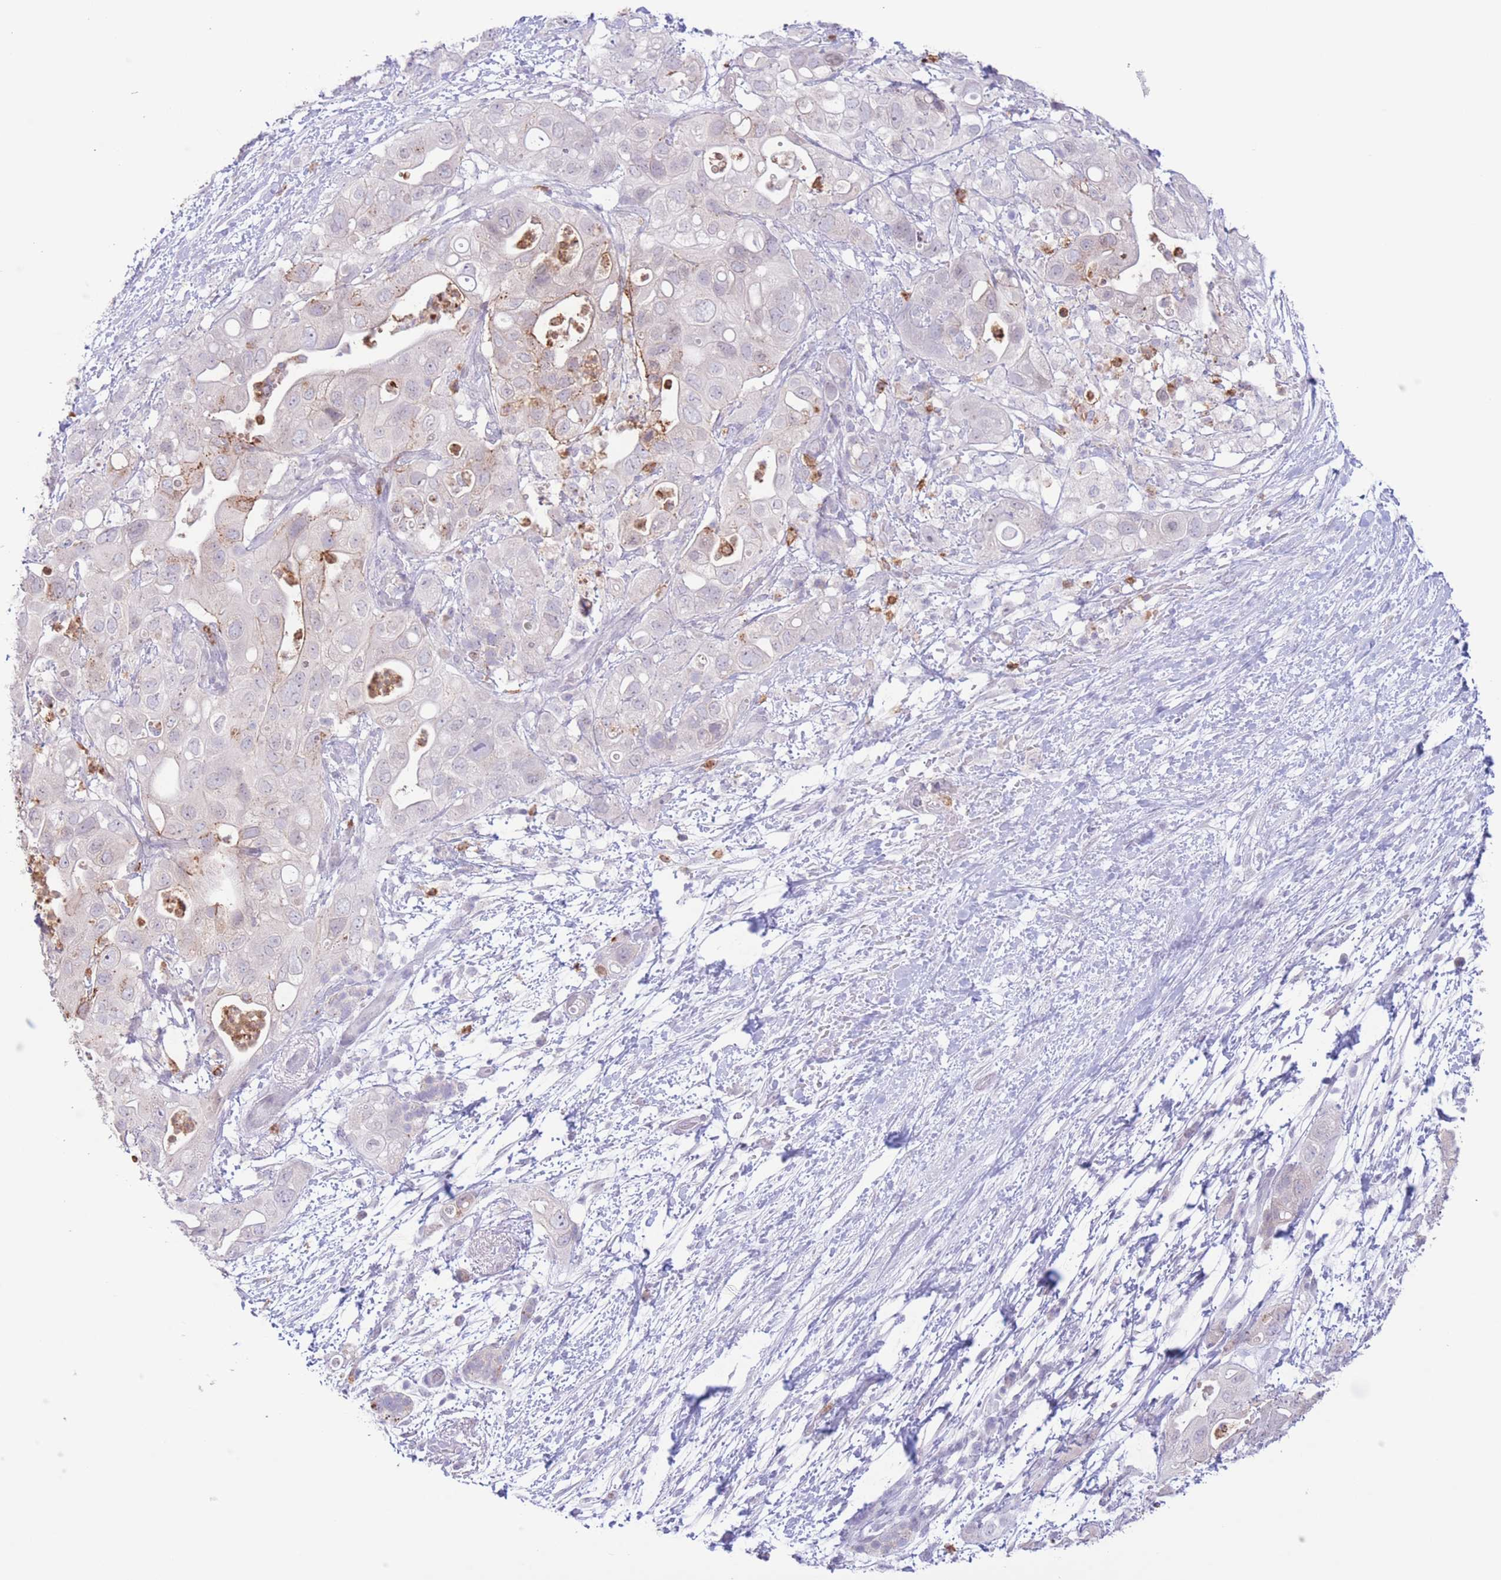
{"staining": {"intensity": "moderate", "quantity": "<25%", "location": "cytoplasmic/membranous"}, "tissue": "pancreatic cancer", "cell_type": "Tumor cells", "image_type": "cancer", "snomed": [{"axis": "morphology", "description": "Adenocarcinoma, NOS"}, {"axis": "topography", "description": "Pancreas"}], "caption": "A micrograph showing moderate cytoplasmic/membranous expression in approximately <25% of tumor cells in pancreatic cancer (adenocarcinoma), as visualized by brown immunohistochemical staining.", "gene": "LCLAT1", "patient": {"sex": "female", "age": 72}}